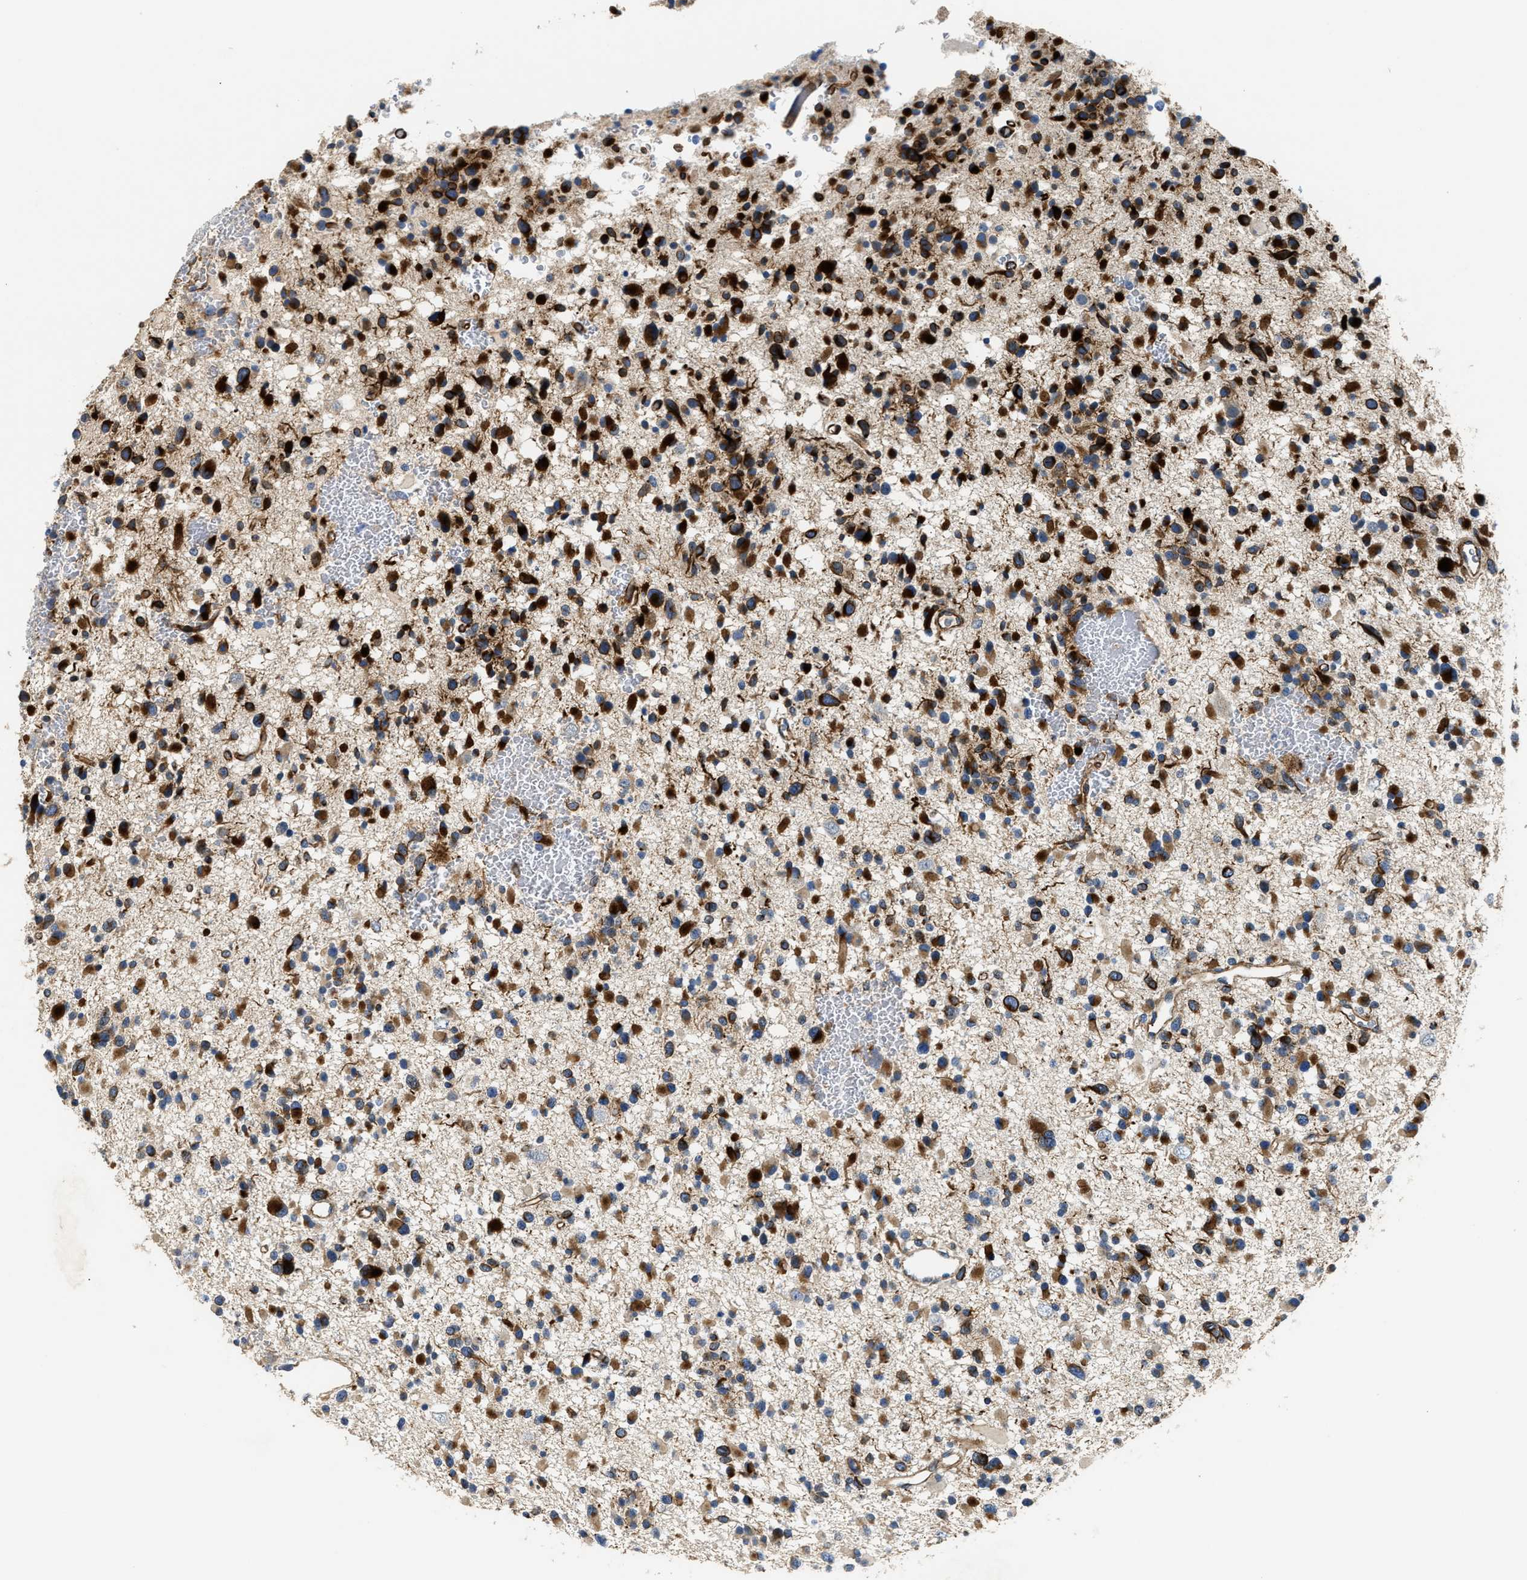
{"staining": {"intensity": "strong", "quantity": ">75%", "location": "cytoplasmic/membranous"}, "tissue": "glioma", "cell_type": "Tumor cells", "image_type": "cancer", "snomed": [{"axis": "morphology", "description": "Glioma, malignant, Low grade"}, {"axis": "topography", "description": "Brain"}], "caption": "Glioma stained for a protein reveals strong cytoplasmic/membranous positivity in tumor cells.", "gene": "IL17RC", "patient": {"sex": "female", "age": 22}}